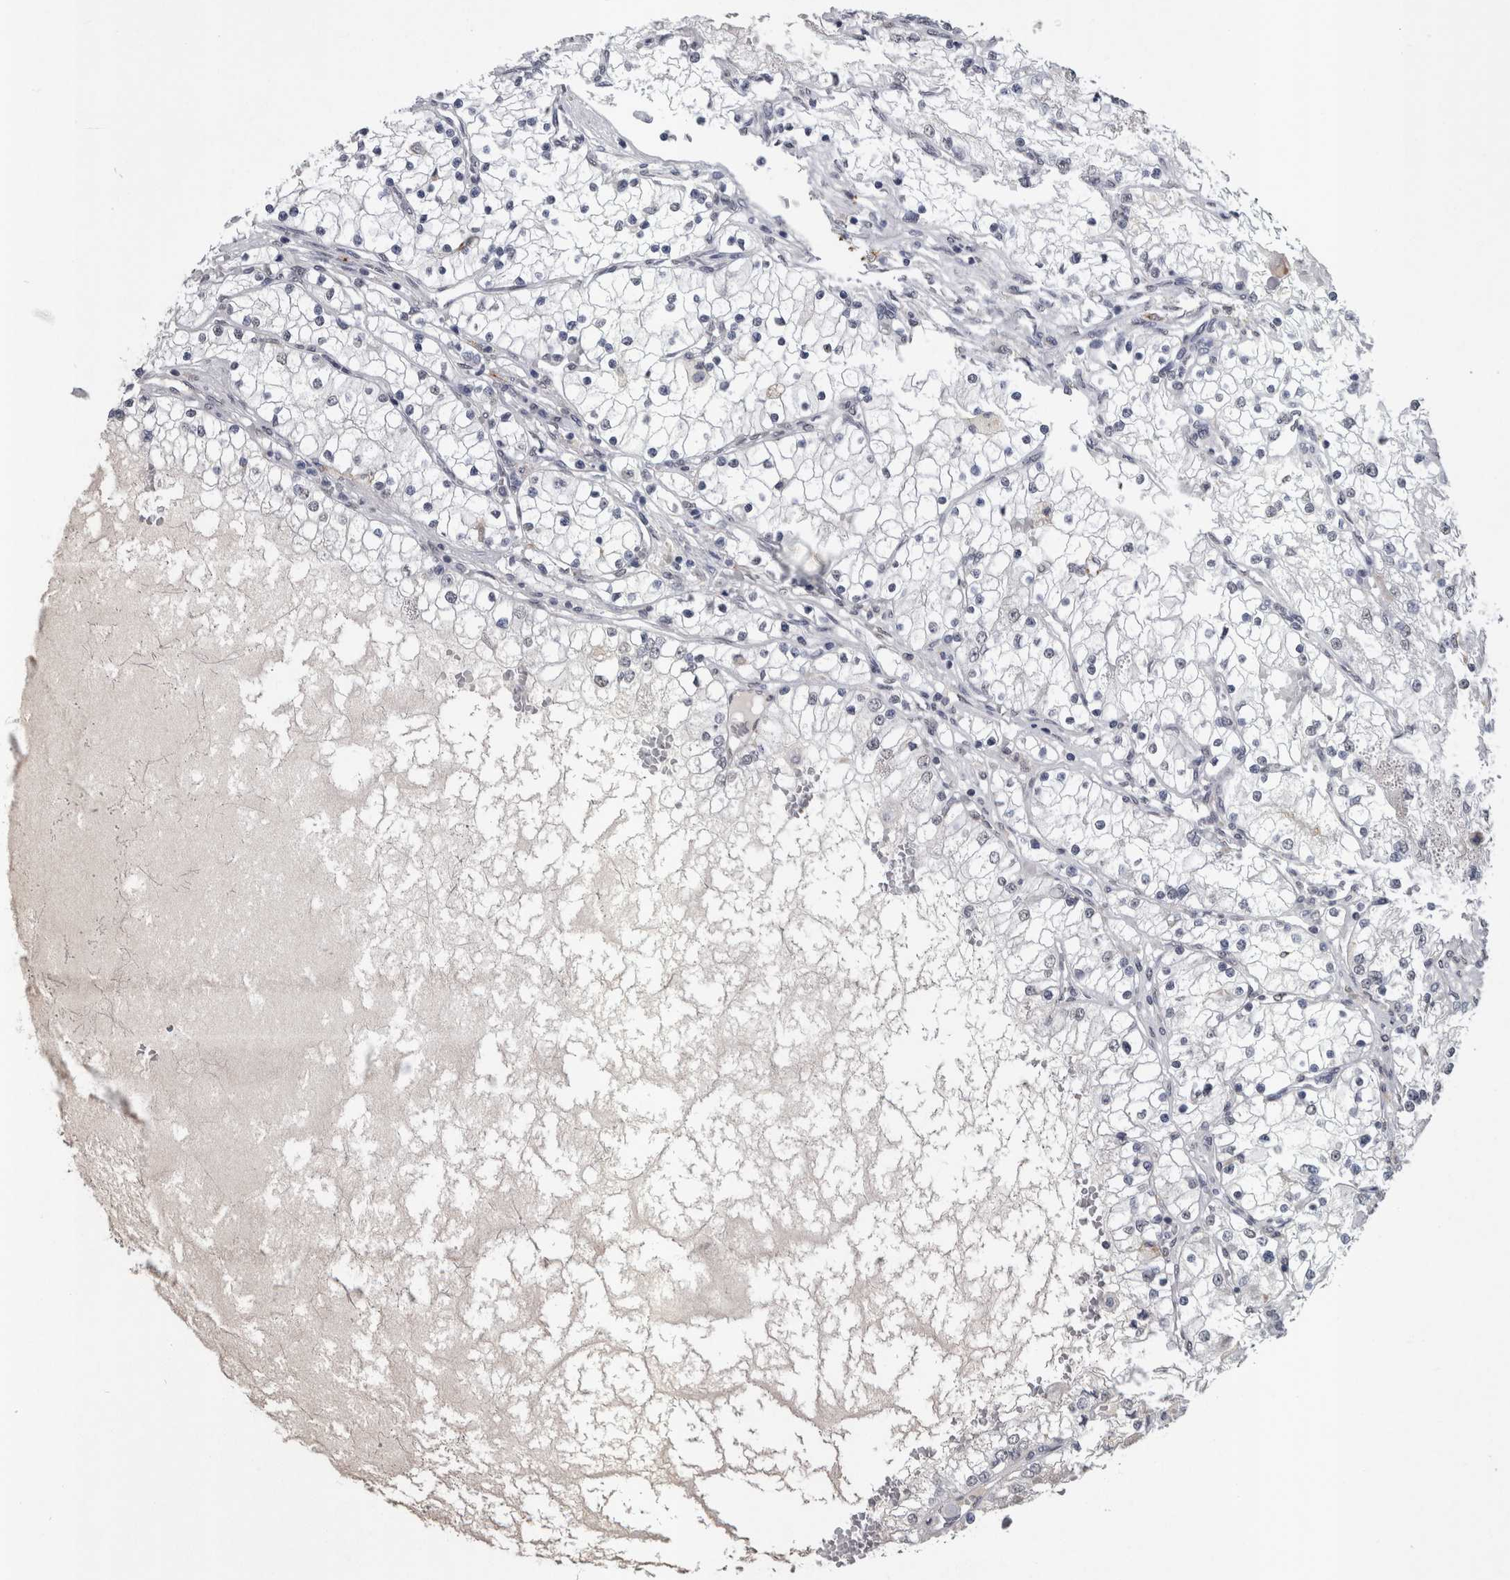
{"staining": {"intensity": "negative", "quantity": "none", "location": "none"}, "tissue": "renal cancer", "cell_type": "Tumor cells", "image_type": "cancer", "snomed": [{"axis": "morphology", "description": "Adenocarcinoma, NOS"}, {"axis": "topography", "description": "Kidney"}], "caption": "Tumor cells are negative for protein expression in human renal cancer (adenocarcinoma).", "gene": "PAX5", "patient": {"sex": "male", "age": 68}}